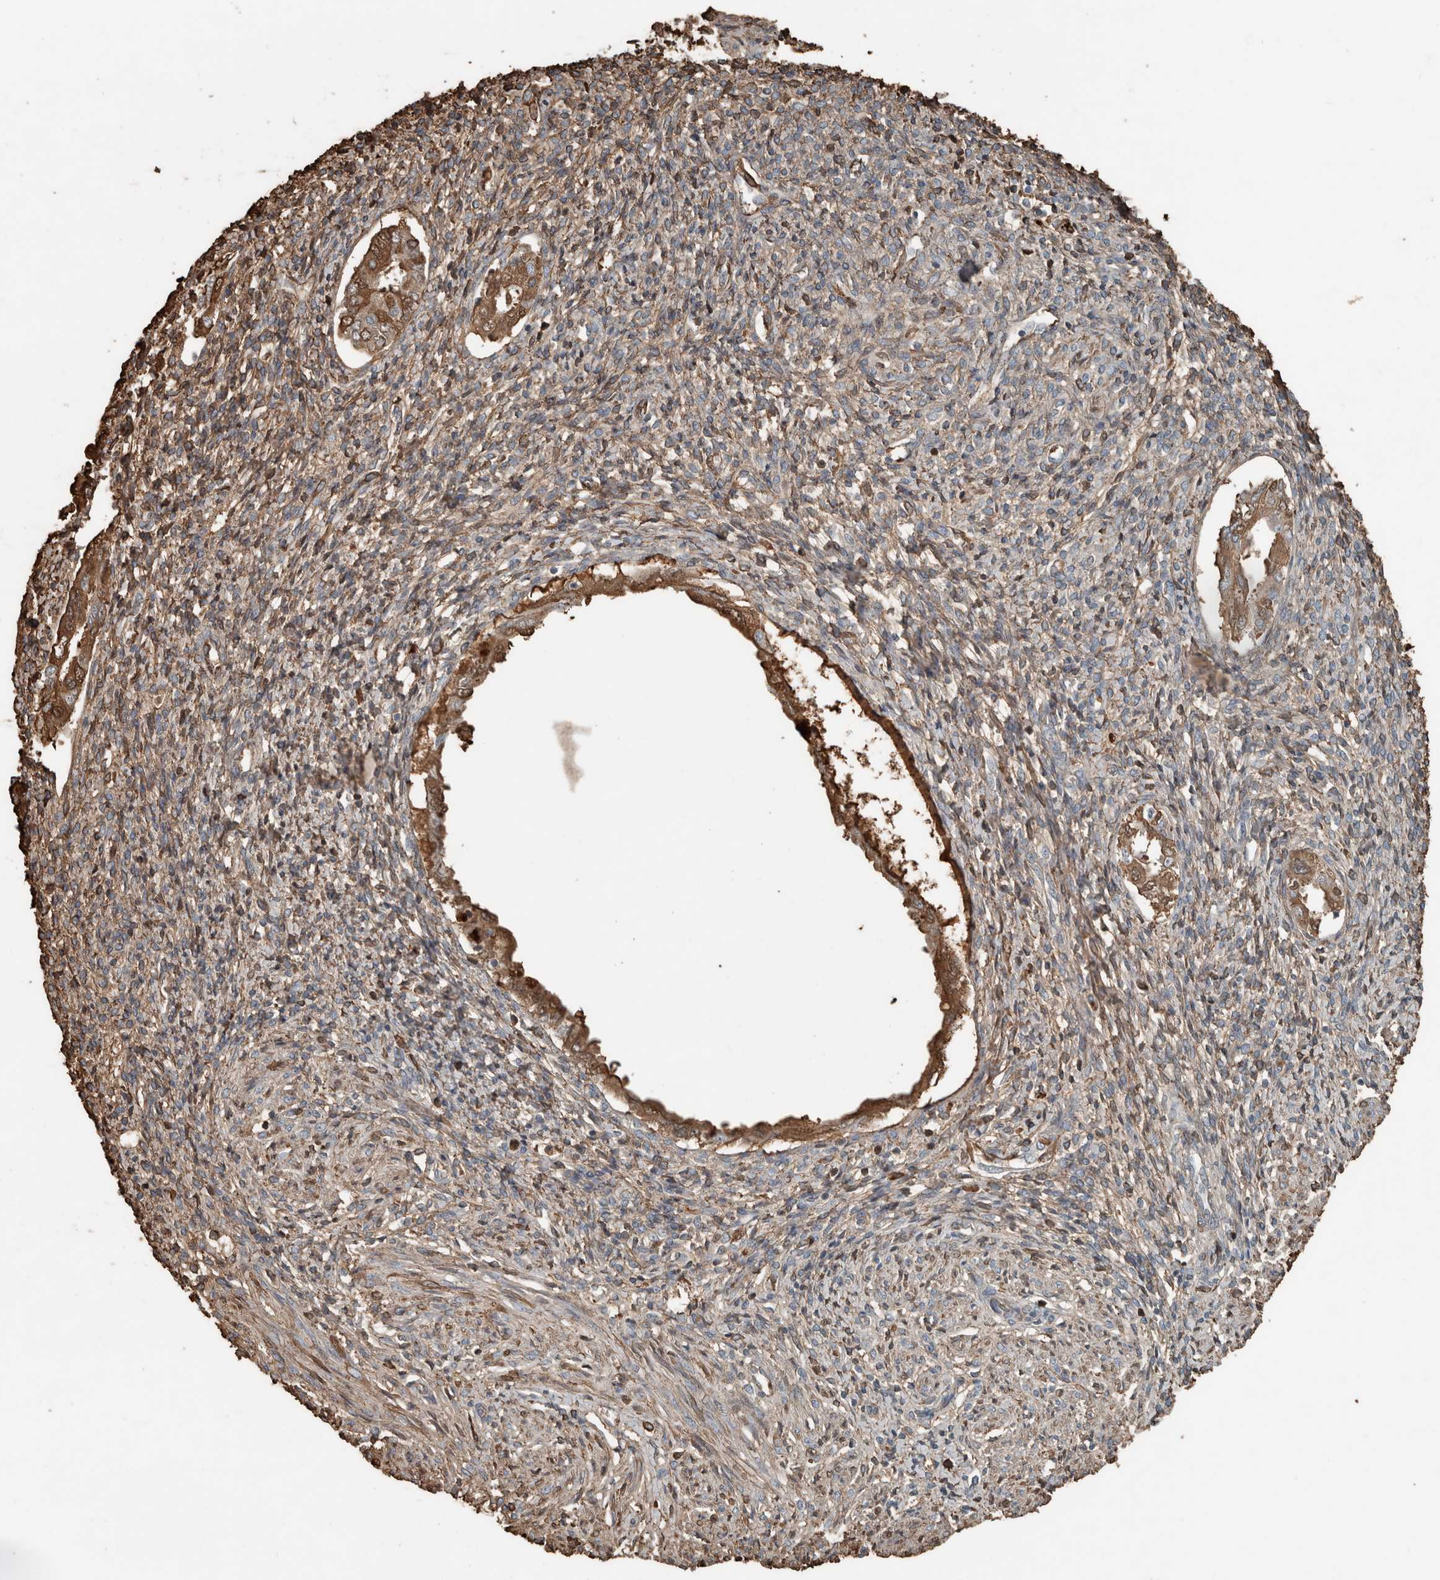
{"staining": {"intensity": "weak", "quantity": "25%-75%", "location": "cytoplasmic/membranous"}, "tissue": "endometrium", "cell_type": "Cells in endometrial stroma", "image_type": "normal", "snomed": [{"axis": "morphology", "description": "Normal tissue, NOS"}, {"axis": "topography", "description": "Endometrium"}], "caption": "This image exhibits IHC staining of normal endometrium, with low weak cytoplasmic/membranous staining in approximately 25%-75% of cells in endometrial stroma.", "gene": "USP34", "patient": {"sex": "female", "age": 66}}